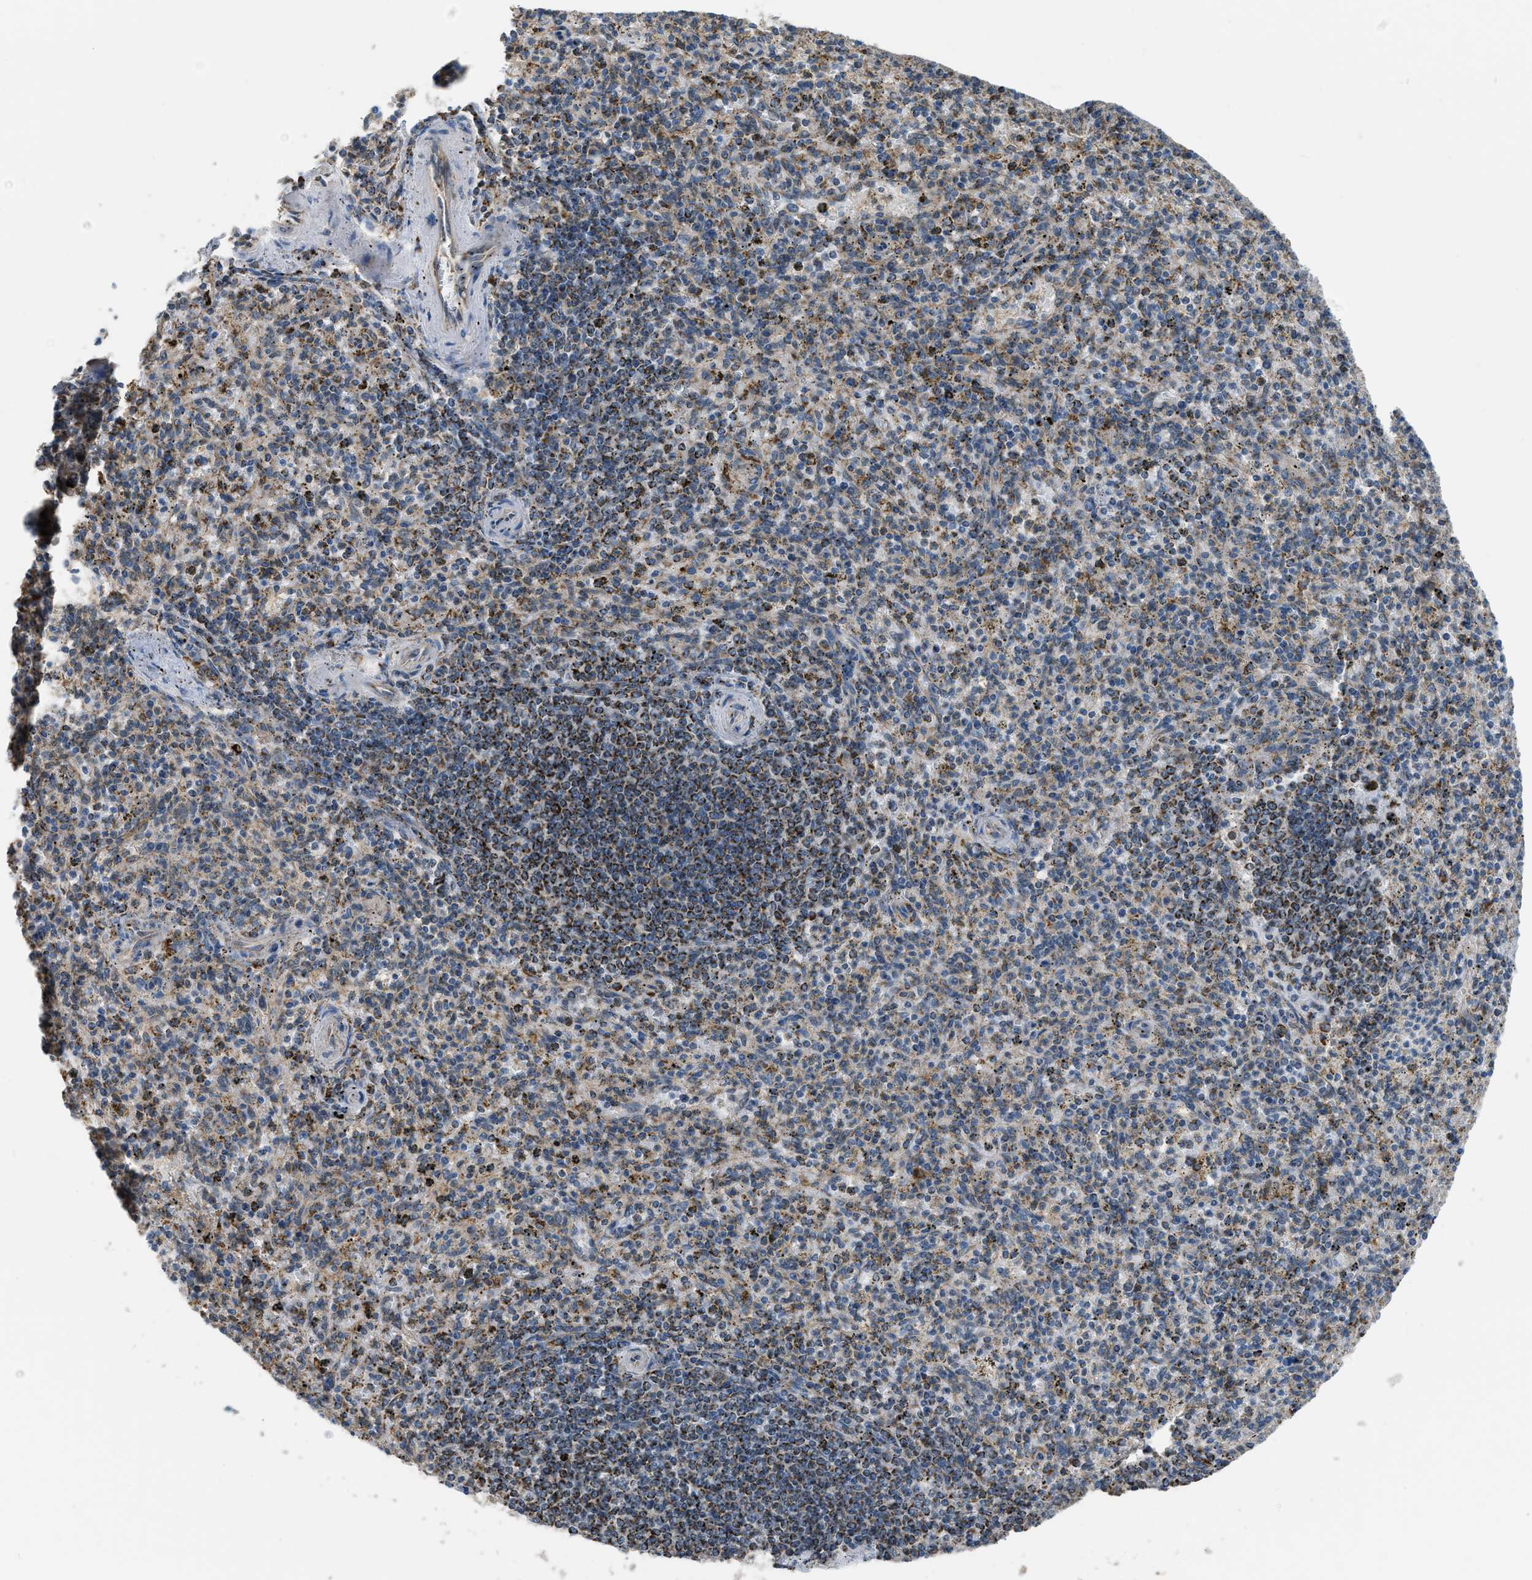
{"staining": {"intensity": "weak", "quantity": "25%-75%", "location": "cytoplasmic/membranous"}, "tissue": "spleen", "cell_type": "Cells in red pulp", "image_type": "normal", "snomed": [{"axis": "morphology", "description": "Normal tissue, NOS"}, {"axis": "topography", "description": "Spleen"}], "caption": "The immunohistochemical stain shows weak cytoplasmic/membranous staining in cells in red pulp of benign spleen. (brown staining indicates protein expression, while blue staining denotes nuclei).", "gene": "ETFB", "patient": {"sex": "male", "age": 72}}